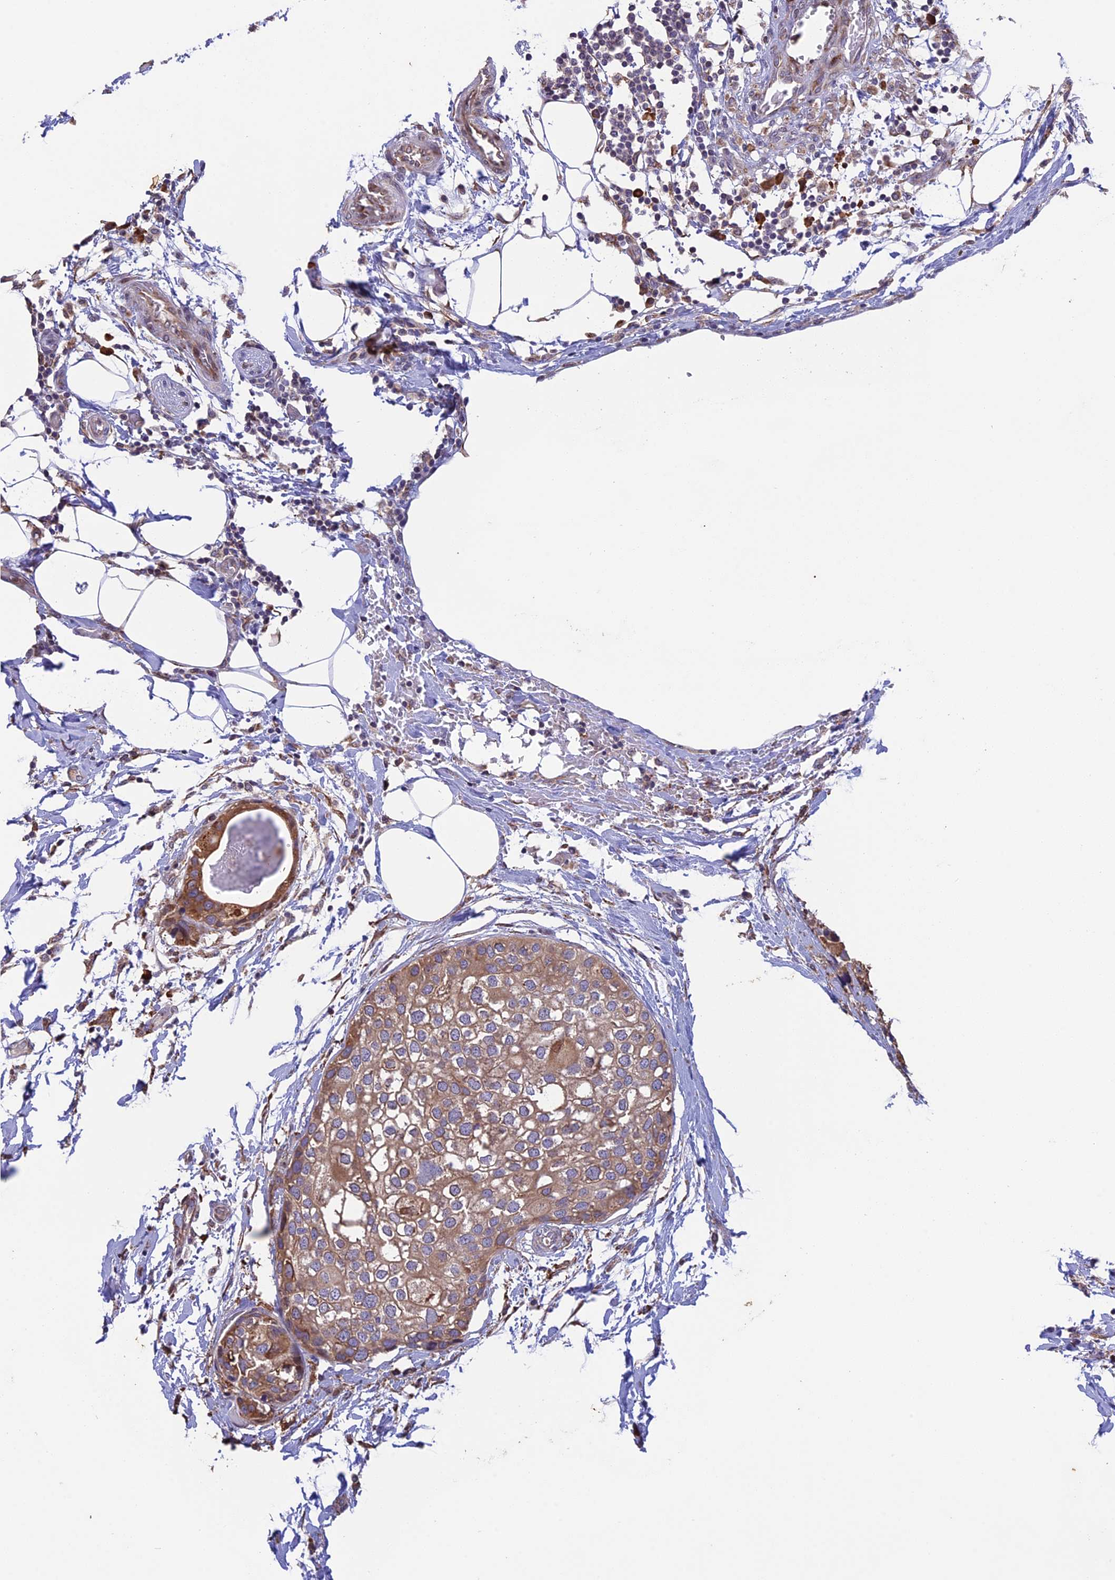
{"staining": {"intensity": "moderate", "quantity": ">75%", "location": "cytoplasmic/membranous"}, "tissue": "urothelial cancer", "cell_type": "Tumor cells", "image_type": "cancer", "snomed": [{"axis": "morphology", "description": "Urothelial carcinoma, High grade"}, {"axis": "topography", "description": "Urinary bladder"}], "caption": "Immunohistochemical staining of human urothelial carcinoma (high-grade) displays medium levels of moderate cytoplasmic/membranous protein staining in approximately >75% of tumor cells. (brown staining indicates protein expression, while blue staining denotes nuclei).", "gene": "DMRTA2", "patient": {"sex": "male", "age": 64}}